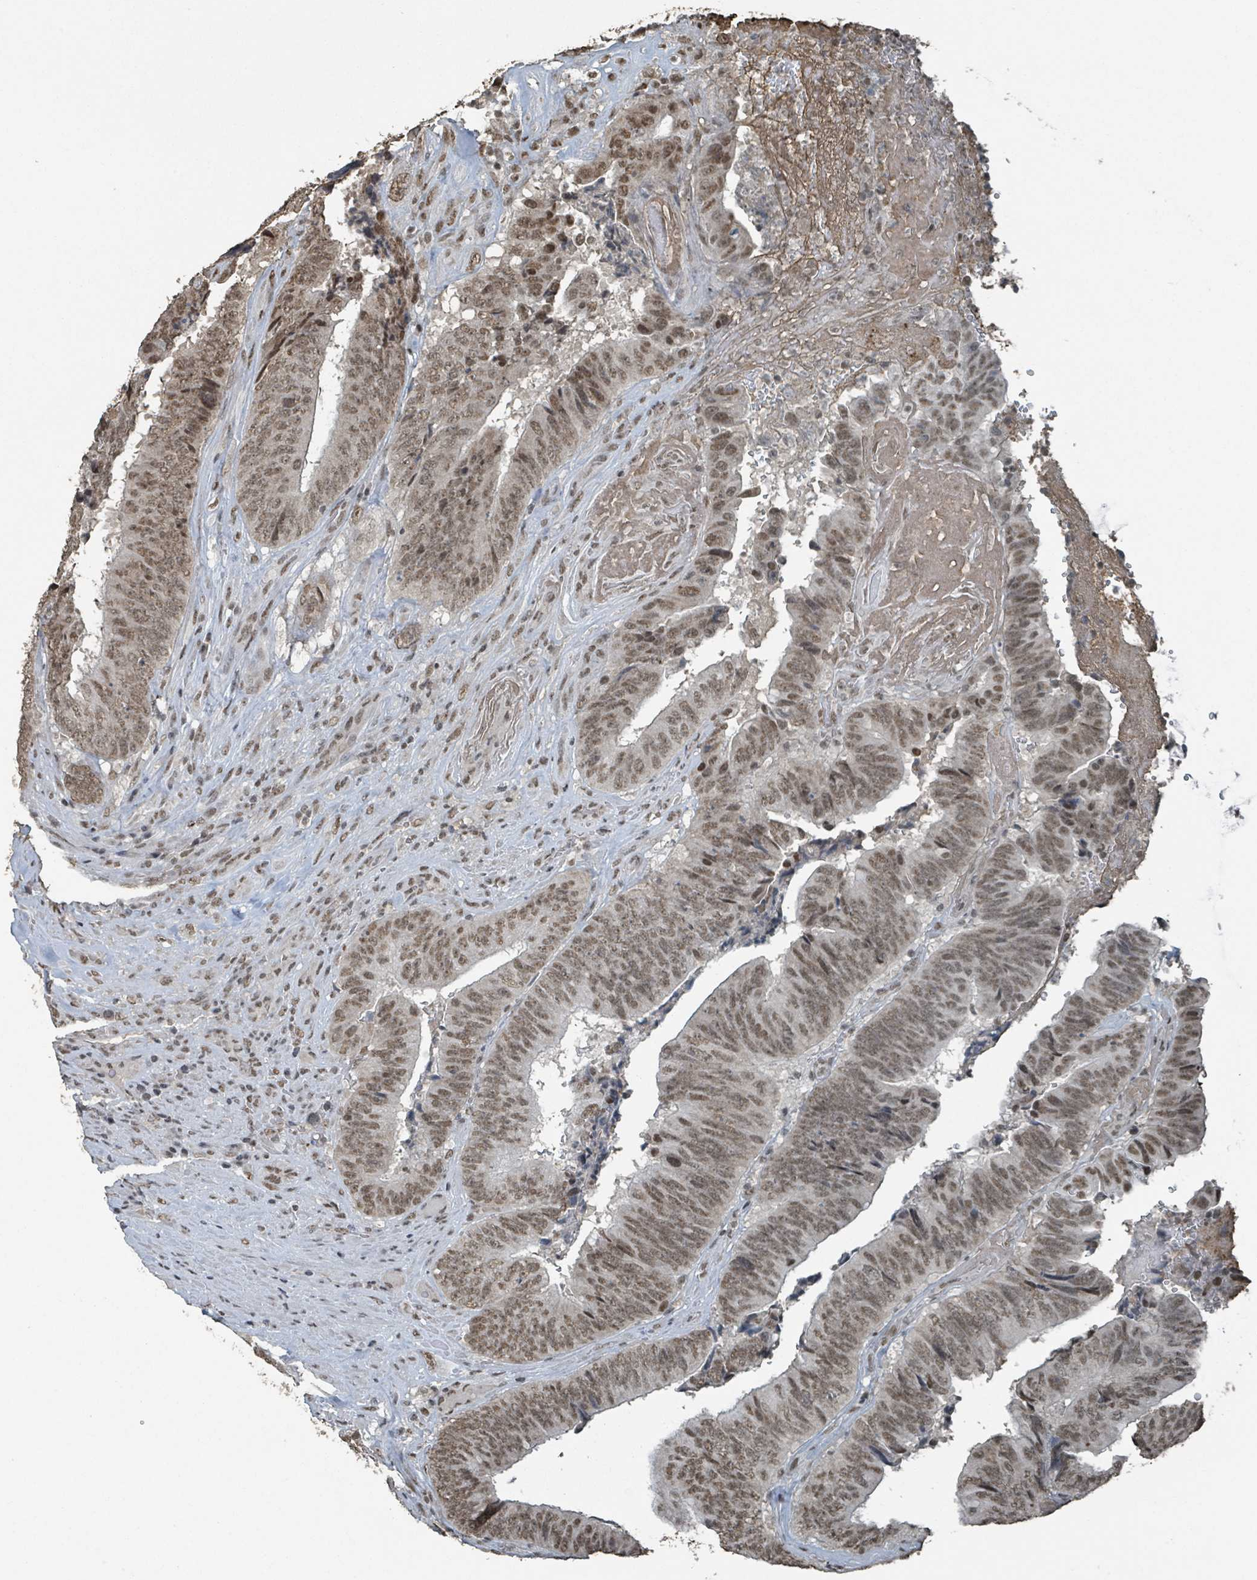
{"staining": {"intensity": "moderate", "quantity": ">75%", "location": "nuclear"}, "tissue": "colorectal cancer", "cell_type": "Tumor cells", "image_type": "cancer", "snomed": [{"axis": "morphology", "description": "Adenocarcinoma, NOS"}, {"axis": "topography", "description": "Rectum"}], "caption": "Immunohistochemistry micrograph of neoplastic tissue: human colorectal cancer (adenocarcinoma) stained using immunohistochemistry (IHC) displays medium levels of moderate protein expression localized specifically in the nuclear of tumor cells, appearing as a nuclear brown color.", "gene": "PHIP", "patient": {"sex": "male", "age": 72}}